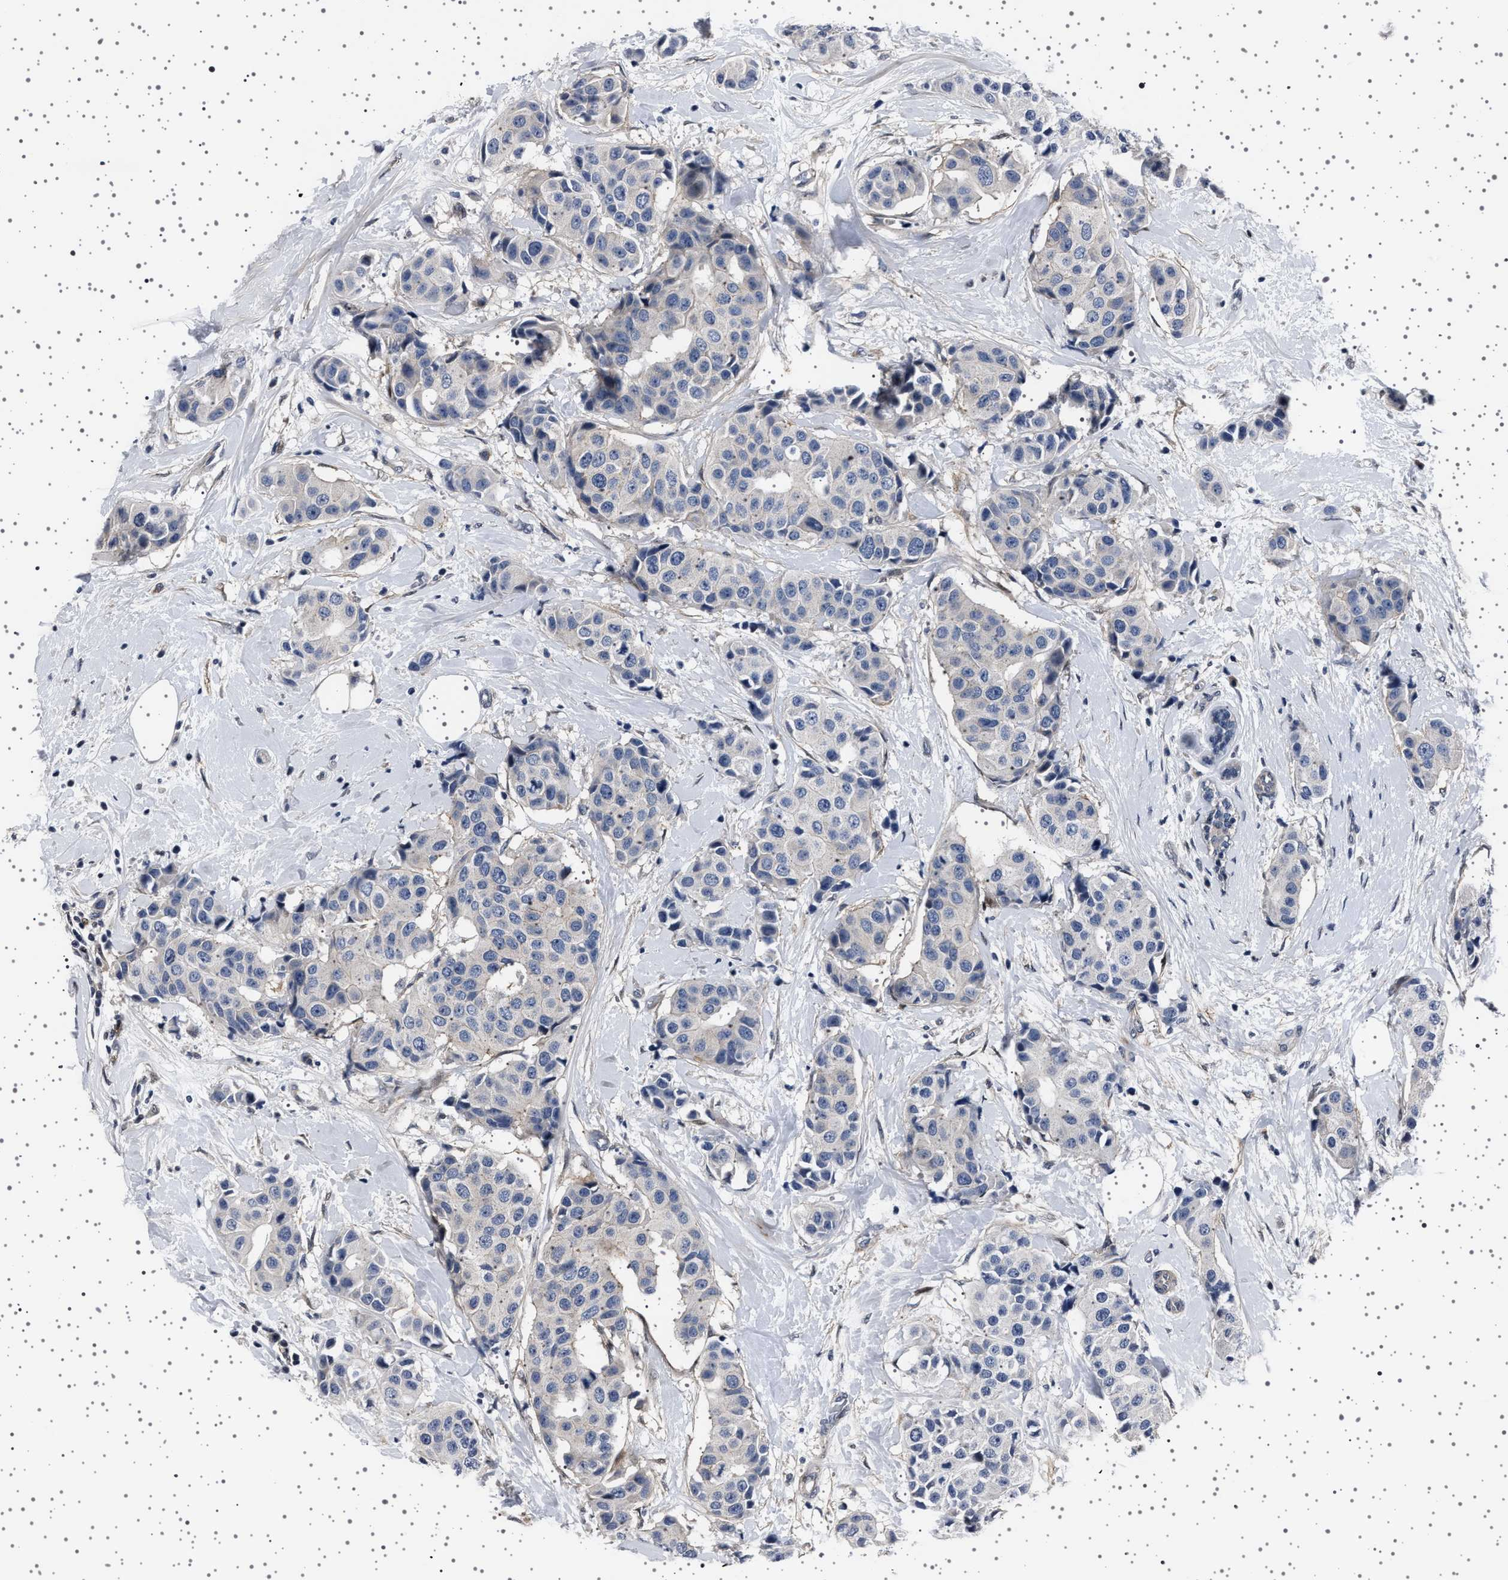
{"staining": {"intensity": "negative", "quantity": "none", "location": "none"}, "tissue": "breast cancer", "cell_type": "Tumor cells", "image_type": "cancer", "snomed": [{"axis": "morphology", "description": "Normal tissue, NOS"}, {"axis": "morphology", "description": "Duct carcinoma"}, {"axis": "topography", "description": "Breast"}], "caption": "This is an IHC photomicrograph of breast cancer. There is no staining in tumor cells.", "gene": "PAK5", "patient": {"sex": "female", "age": 39}}